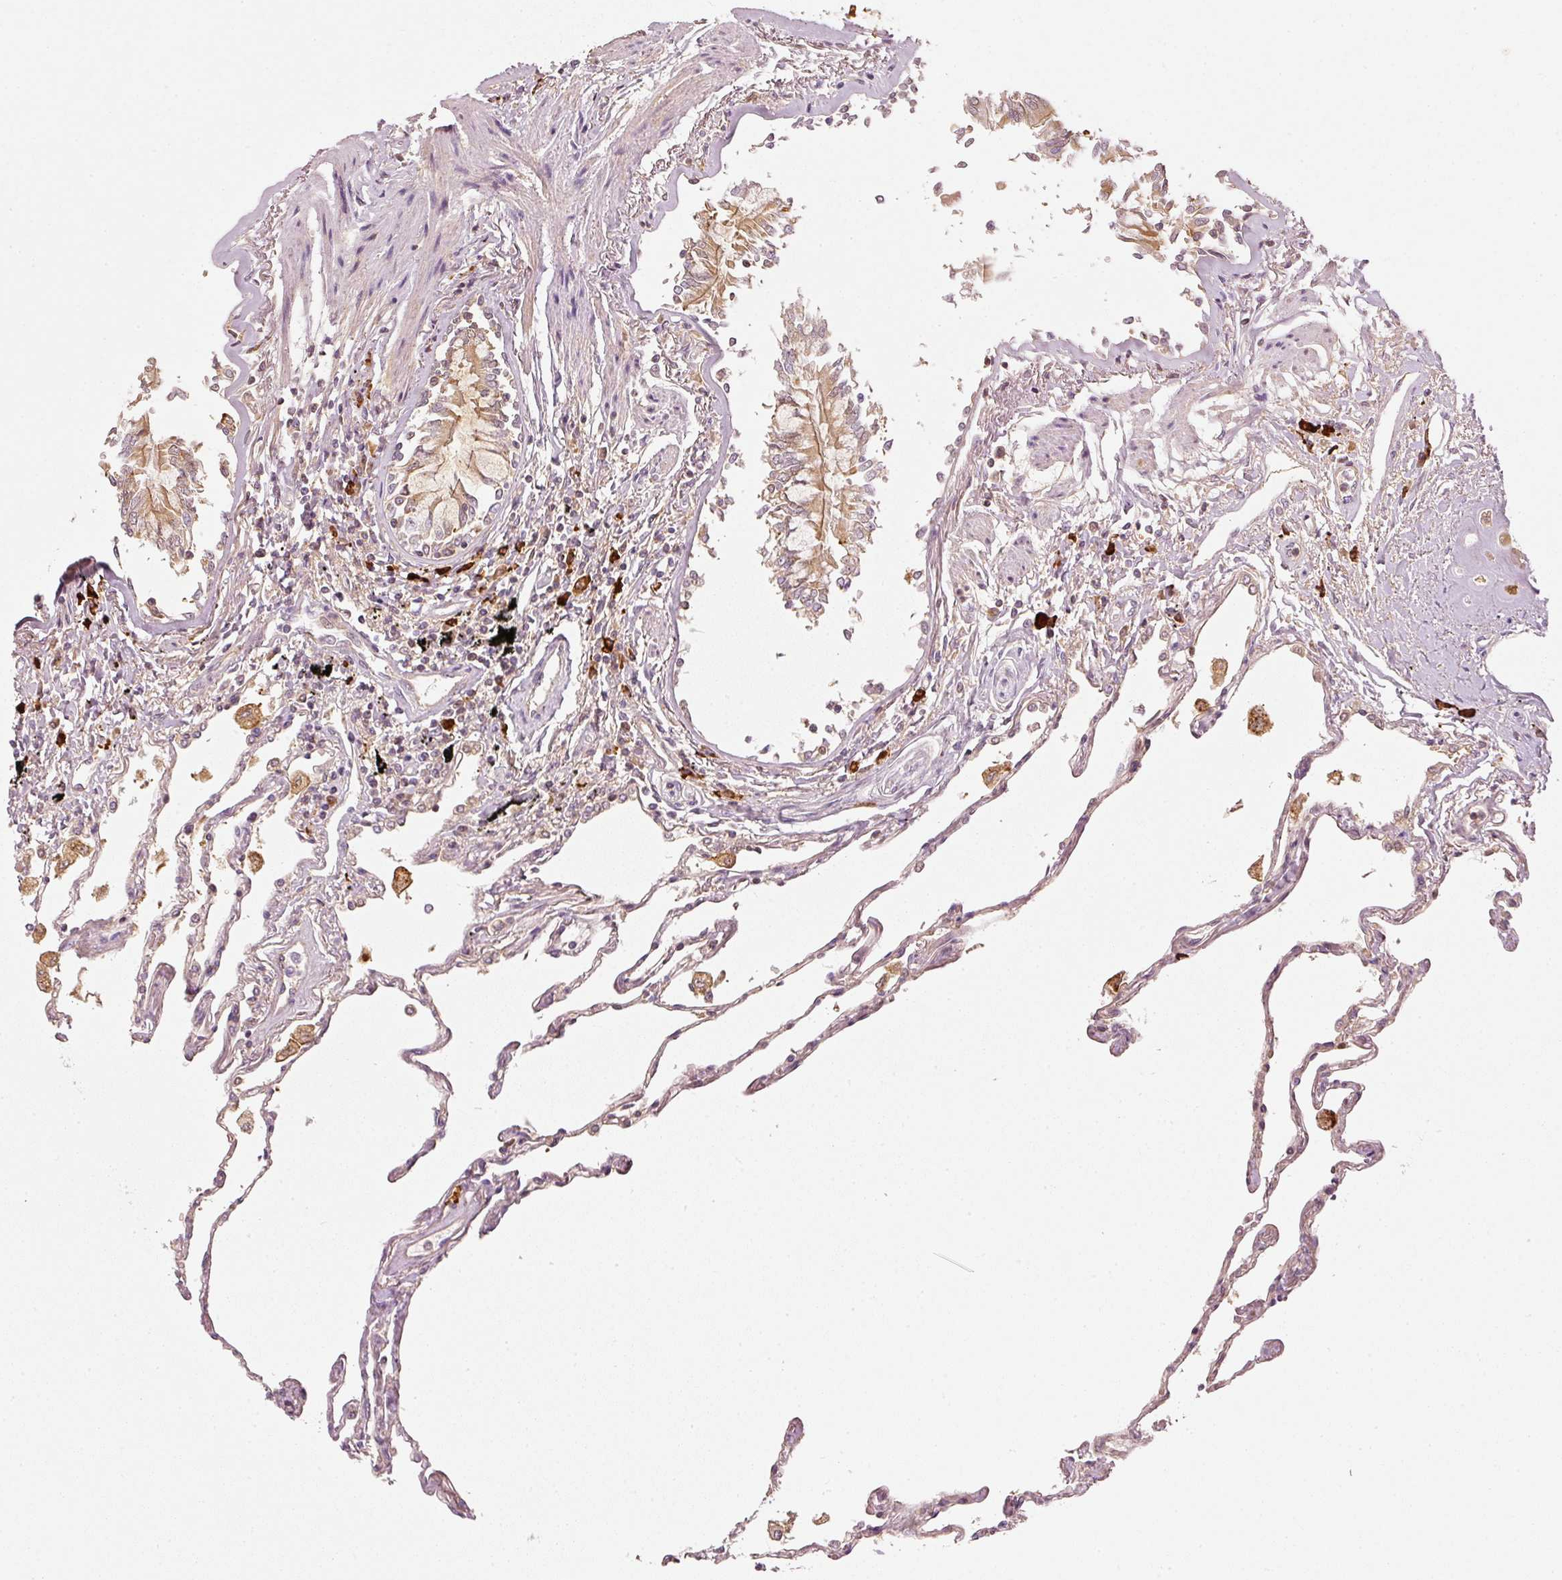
{"staining": {"intensity": "weak", "quantity": "<25%", "location": "cytoplasmic/membranous"}, "tissue": "lung", "cell_type": "Alveolar cells", "image_type": "normal", "snomed": [{"axis": "morphology", "description": "Normal tissue, NOS"}, {"axis": "topography", "description": "Lung"}], "caption": "Immunohistochemical staining of benign human lung demonstrates no significant positivity in alveolar cells.", "gene": "VCAM1", "patient": {"sex": "female", "age": 67}}